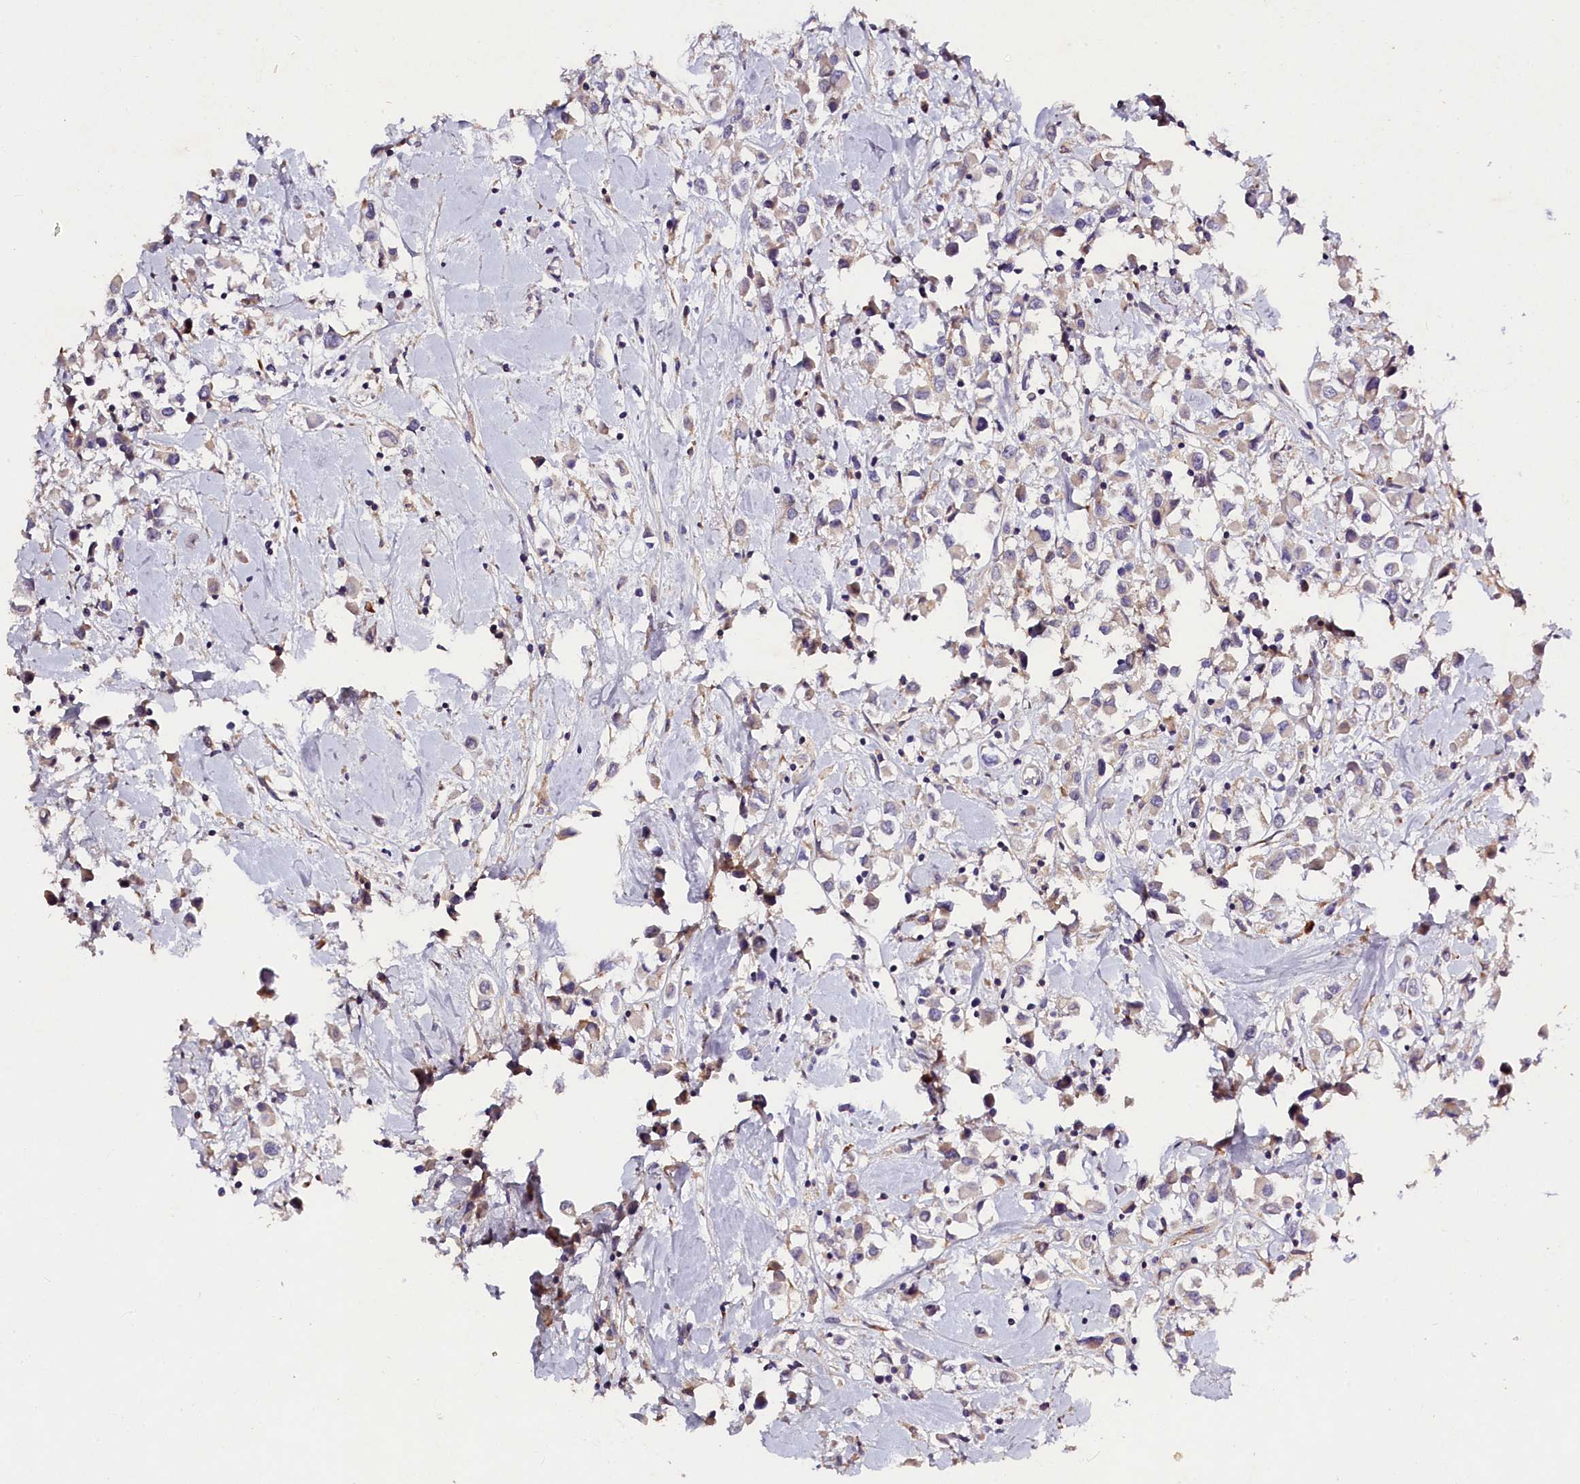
{"staining": {"intensity": "weak", "quantity": "<25%", "location": "cytoplasmic/membranous"}, "tissue": "breast cancer", "cell_type": "Tumor cells", "image_type": "cancer", "snomed": [{"axis": "morphology", "description": "Duct carcinoma"}, {"axis": "topography", "description": "Breast"}], "caption": "The micrograph demonstrates no staining of tumor cells in invasive ductal carcinoma (breast).", "gene": "ST7L", "patient": {"sex": "female", "age": 61}}